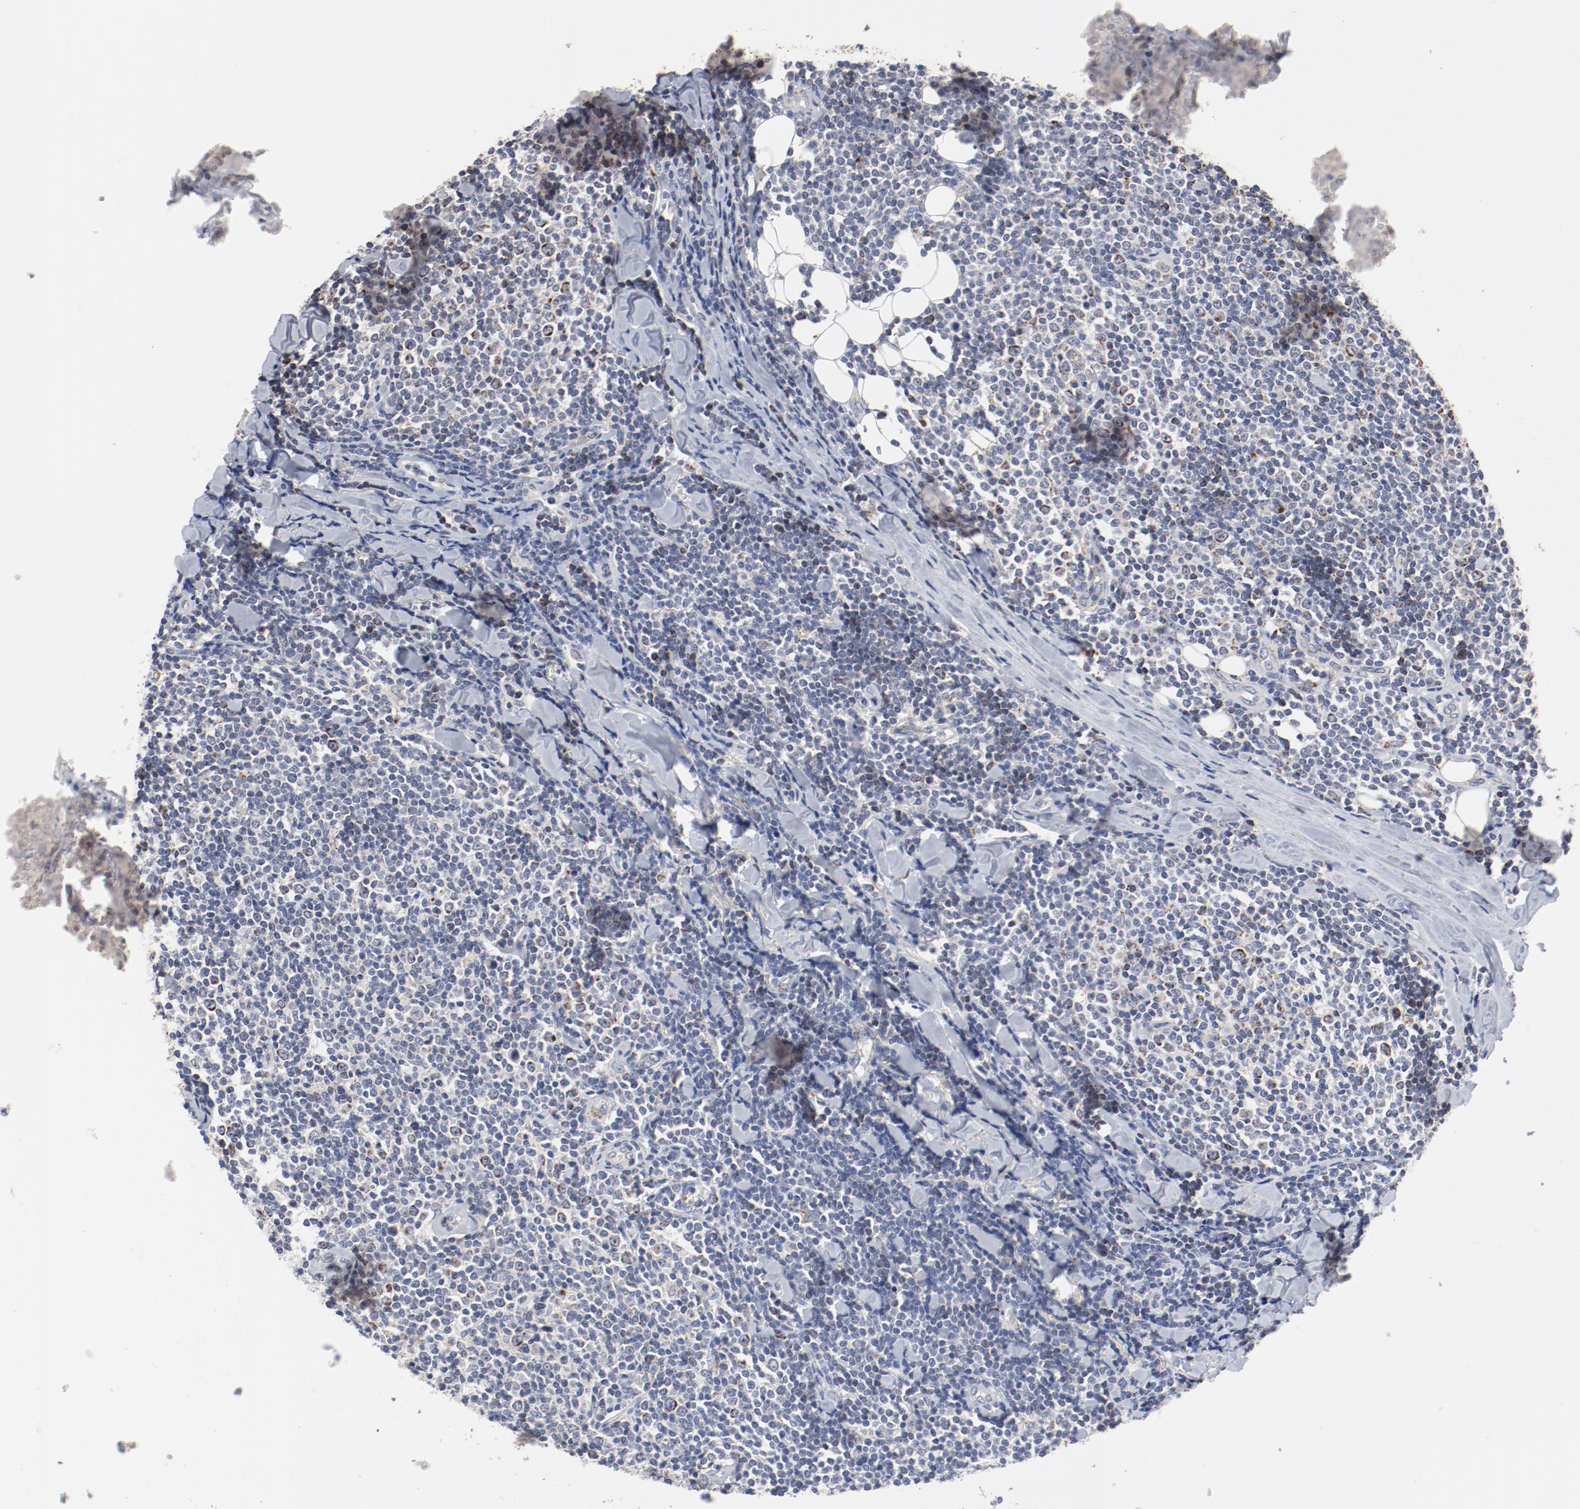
{"staining": {"intensity": "weak", "quantity": "<25%", "location": "cytoplasmic/membranous"}, "tissue": "lymphoma", "cell_type": "Tumor cells", "image_type": "cancer", "snomed": [{"axis": "morphology", "description": "Malignant lymphoma, non-Hodgkin's type, Low grade"}, {"axis": "topography", "description": "Soft tissue"}], "caption": "High magnification brightfield microscopy of malignant lymphoma, non-Hodgkin's type (low-grade) stained with DAB (3,3'-diaminobenzidine) (brown) and counterstained with hematoxylin (blue): tumor cells show no significant expression. Nuclei are stained in blue.", "gene": "NDUFV2", "patient": {"sex": "male", "age": 92}}